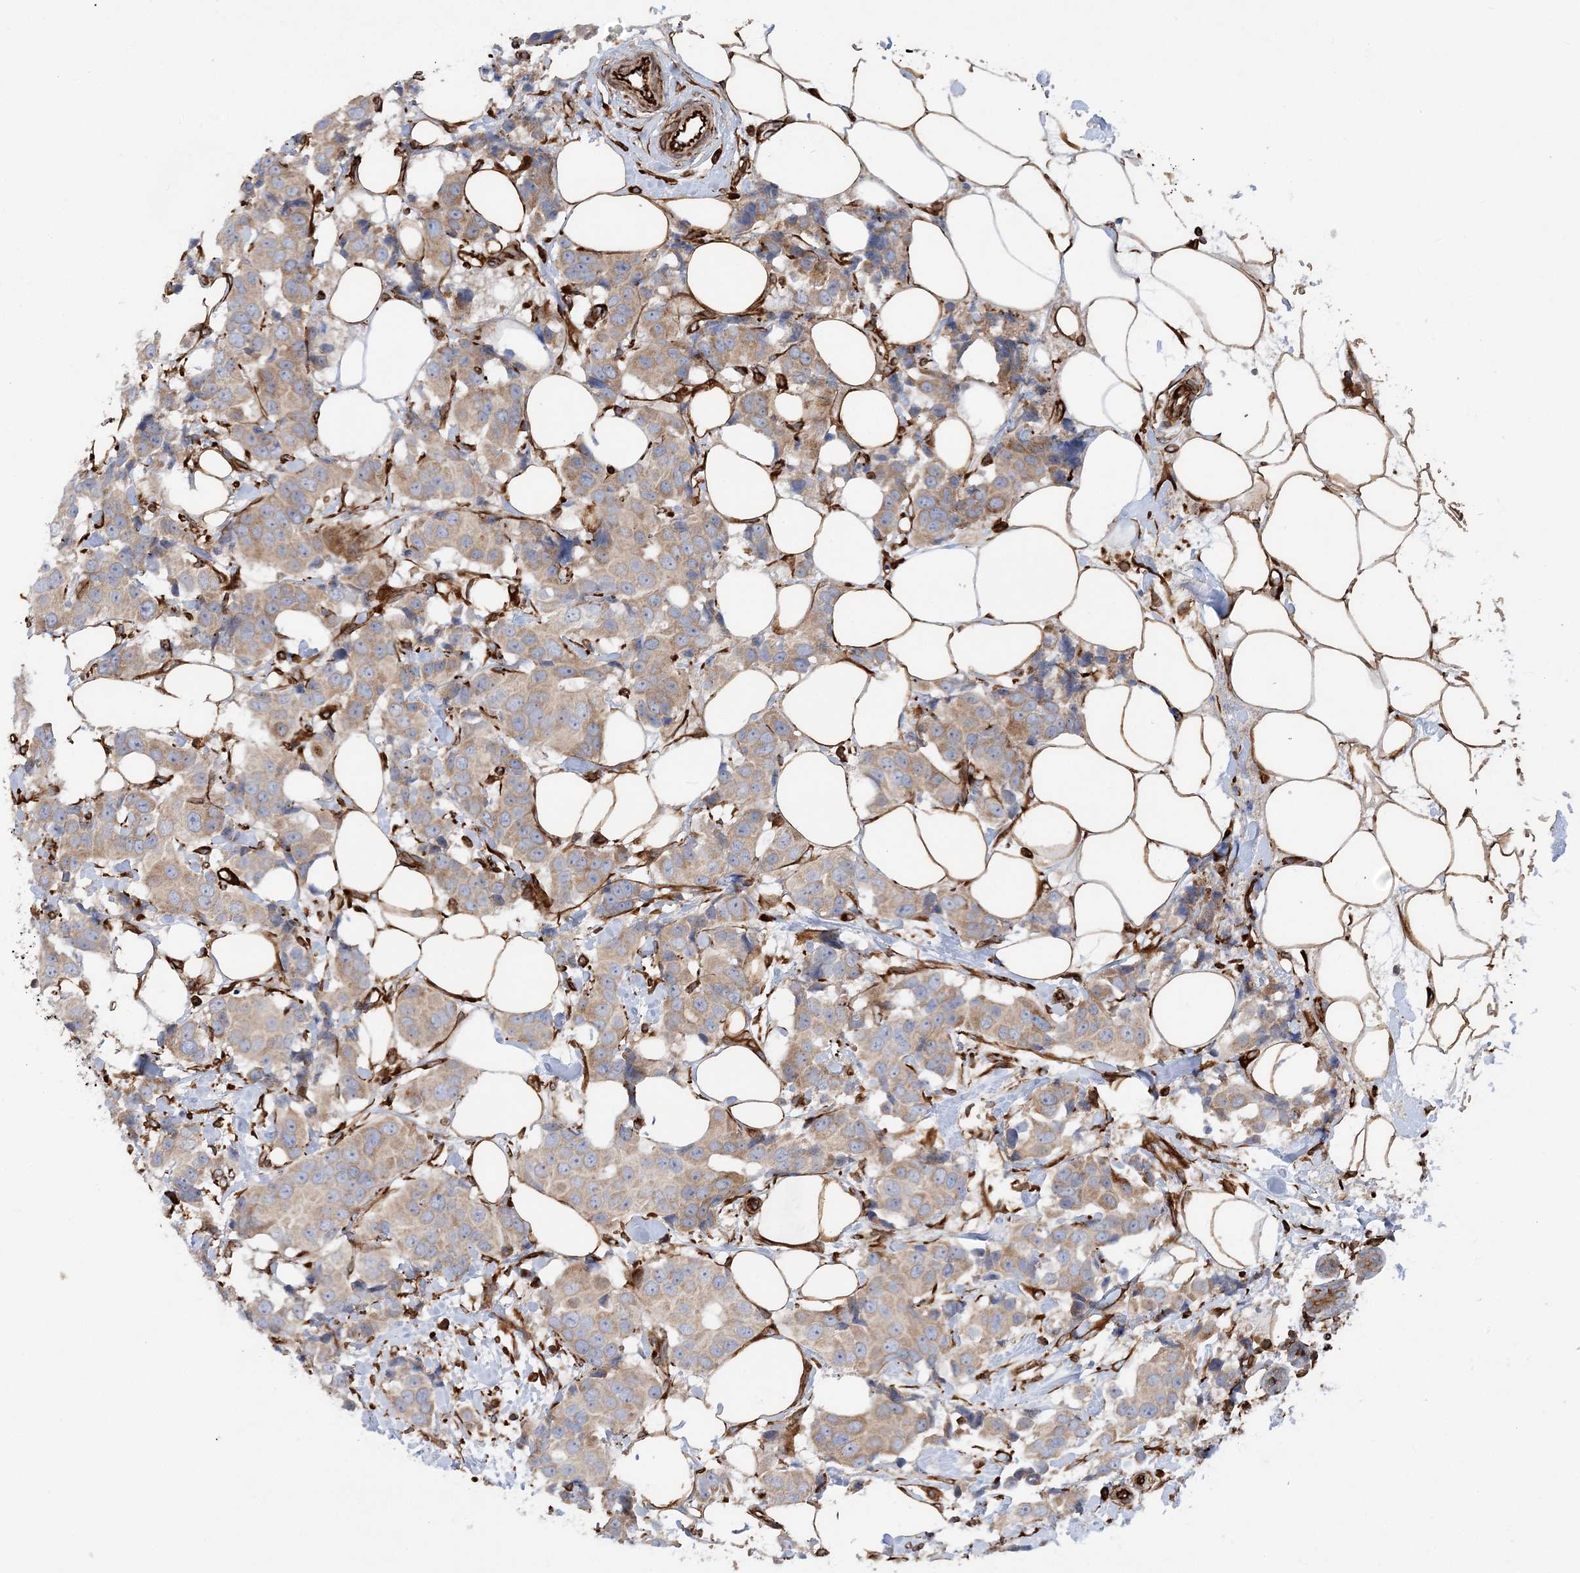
{"staining": {"intensity": "moderate", "quantity": ">75%", "location": "cytoplasmic/membranous"}, "tissue": "breast cancer", "cell_type": "Tumor cells", "image_type": "cancer", "snomed": [{"axis": "morphology", "description": "Normal tissue, NOS"}, {"axis": "morphology", "description": "Duct carcinoma"}, {"axis": "topography", "description": "Breast"}], "caption": "Protein expression analysis of human breast intraductal carcinoma reveals moderate cytoplasmic/membranous expression in approximately >75% of tumor cells.", "gene": "FAM114A2", "patient": {"sex": "female", "age": 39}}